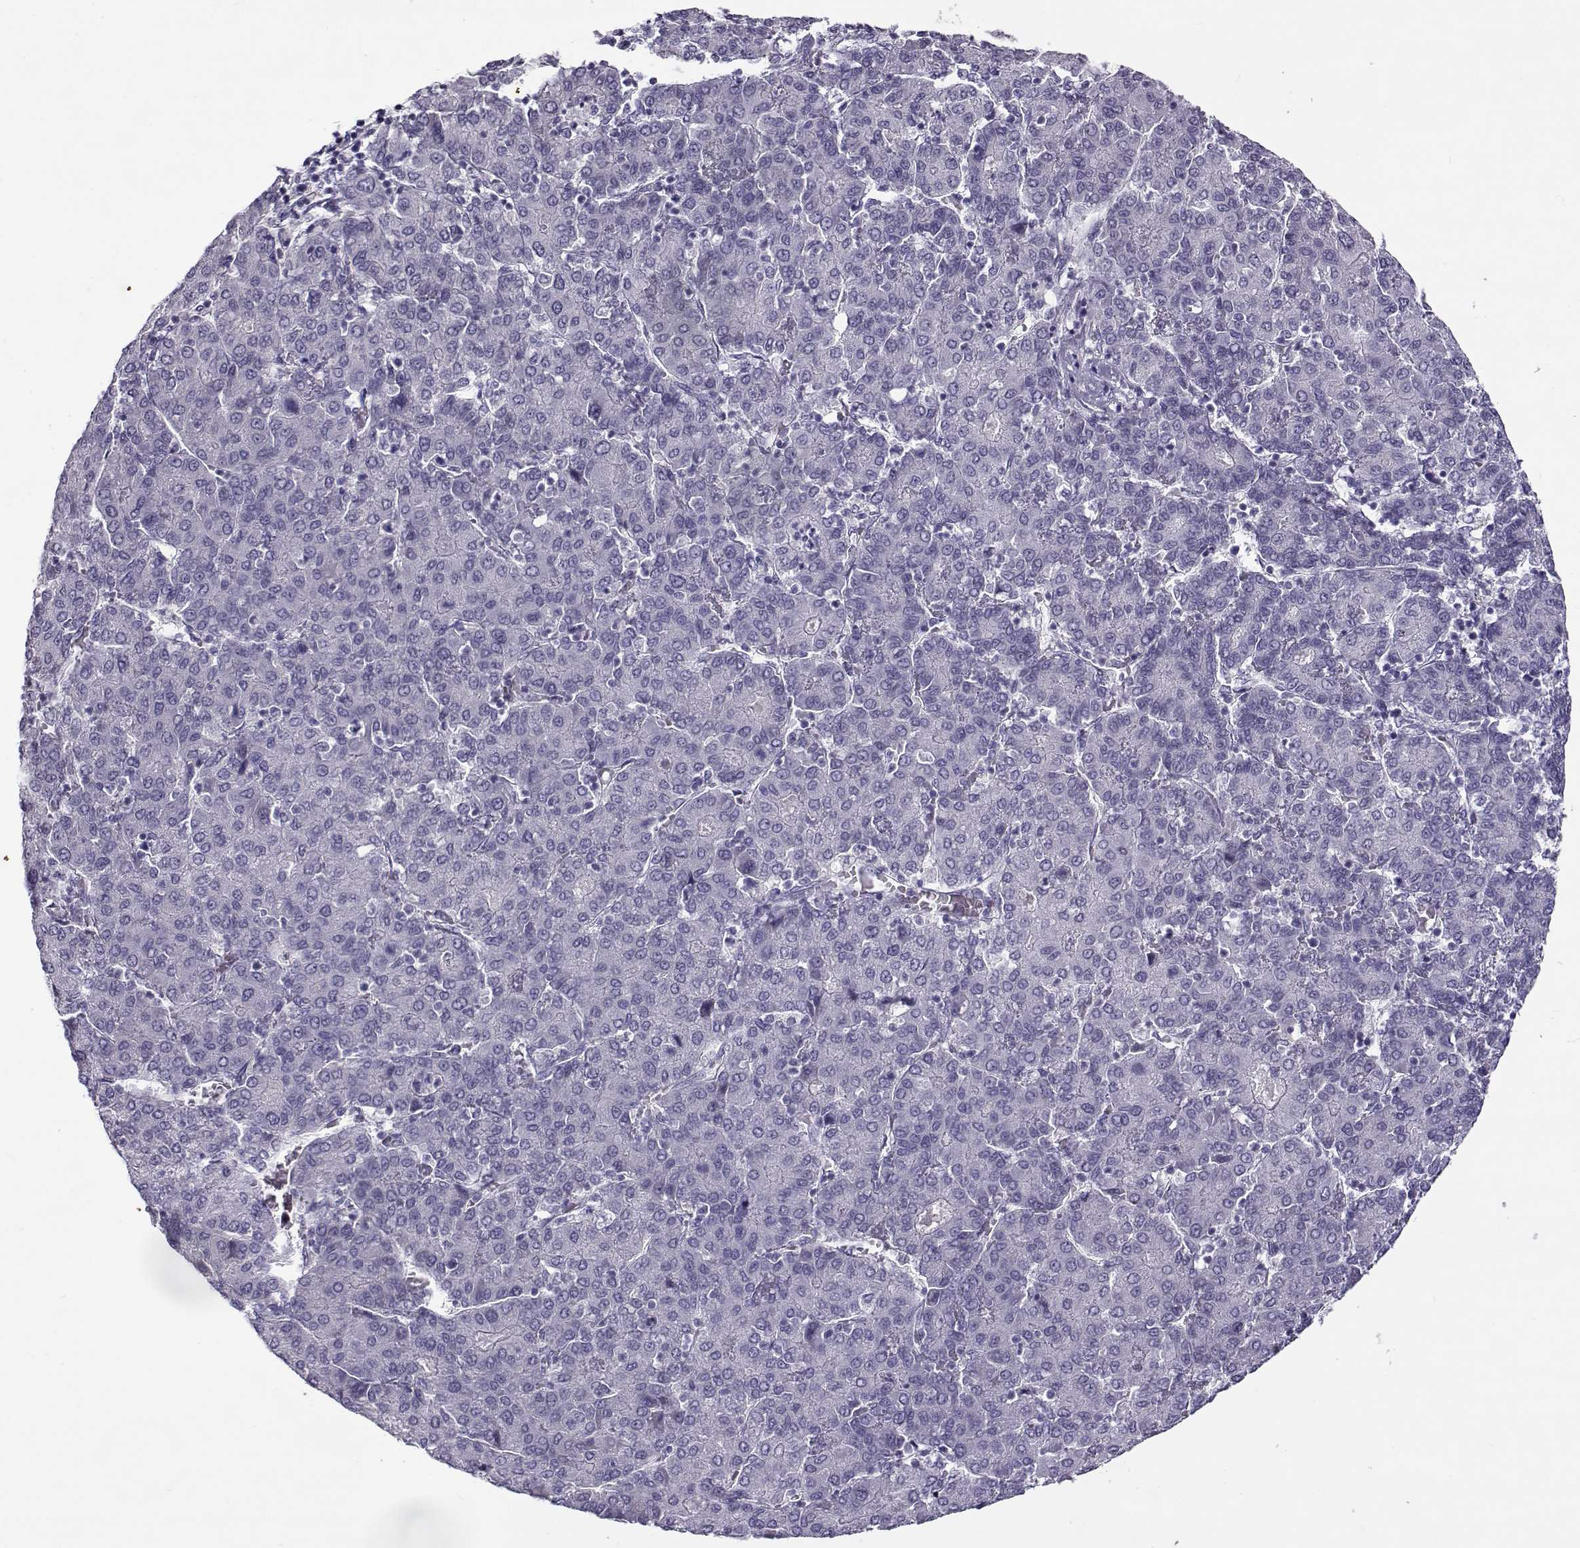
{"staining": {"intensity": "negative", "quantity": "none", "location": "none"}, "tissue": "liver cancer", "cell_type": "Tumor cells", "image_type": "cancer", "snomed": [{"axis": "morphology", "description": "Carcinoma, Hepatocellular, NOS"}, {"axis": "topography", "description": "Liver"}], "caption": "This is an IHC micrograph of human liver cancer. There is no staining in tumor cells.", "gene": "TEX55", "patient": {"sex": "male", "age": 65}}